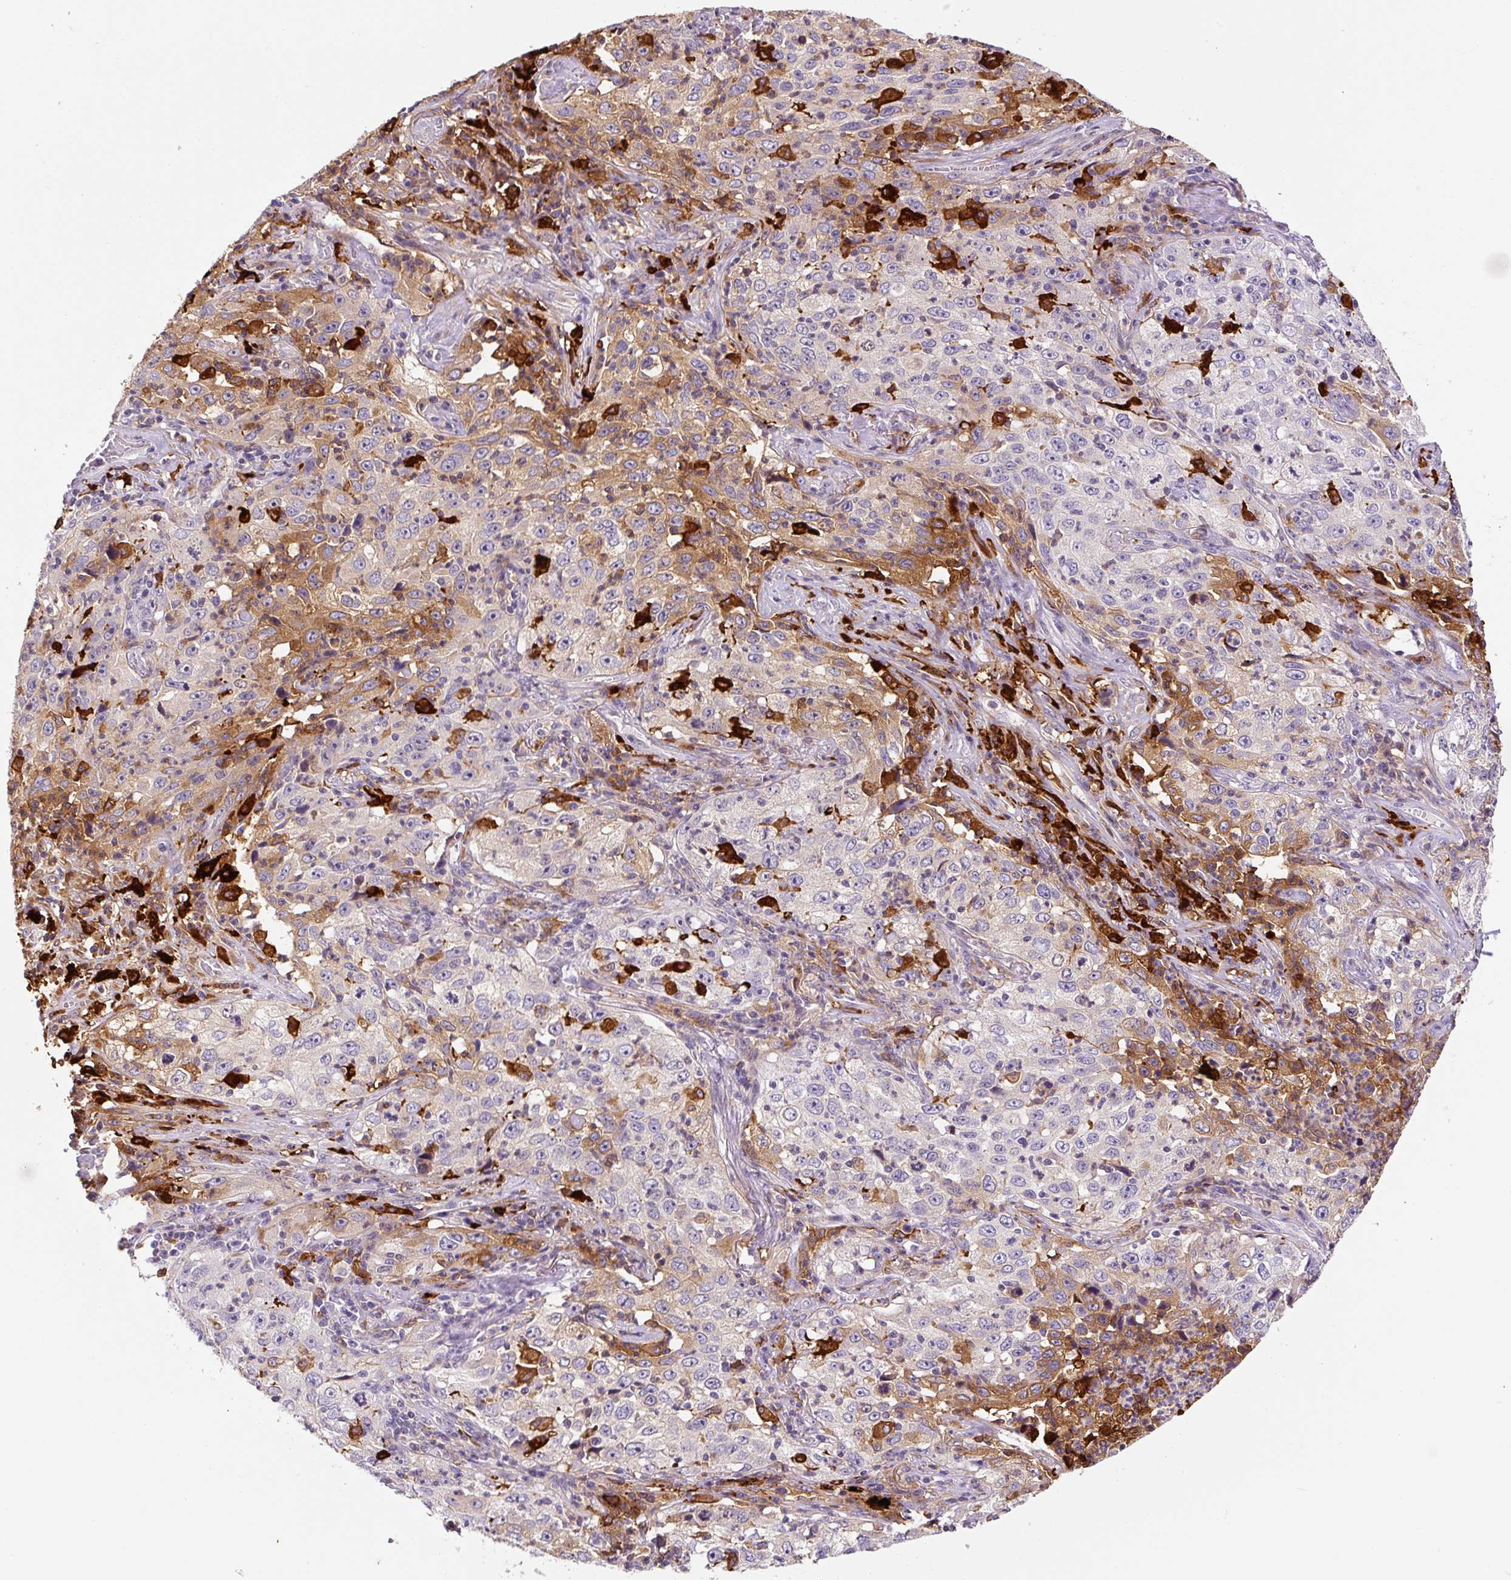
{"staining": {"intensity": "moderate", "quantity": "<25%", "location": "cytoplasmic/membranous"}, "tissue": "lung cancer", "cell_type": "Tumor cells", "image_type": "cancer", "snomed": [{"axis": "morphology", "description": "Squamous cell carcinoma, NOS"}, {"axis": "topography", "description": "Lung"}], "caption": "Protein analysis of lung cancer tissue exhibits moderate cytoplasmic/membranous positivity in about <25% of tumor cells.", "gene": "FUT10", "patient": {"sex": "male", "age": 71}}